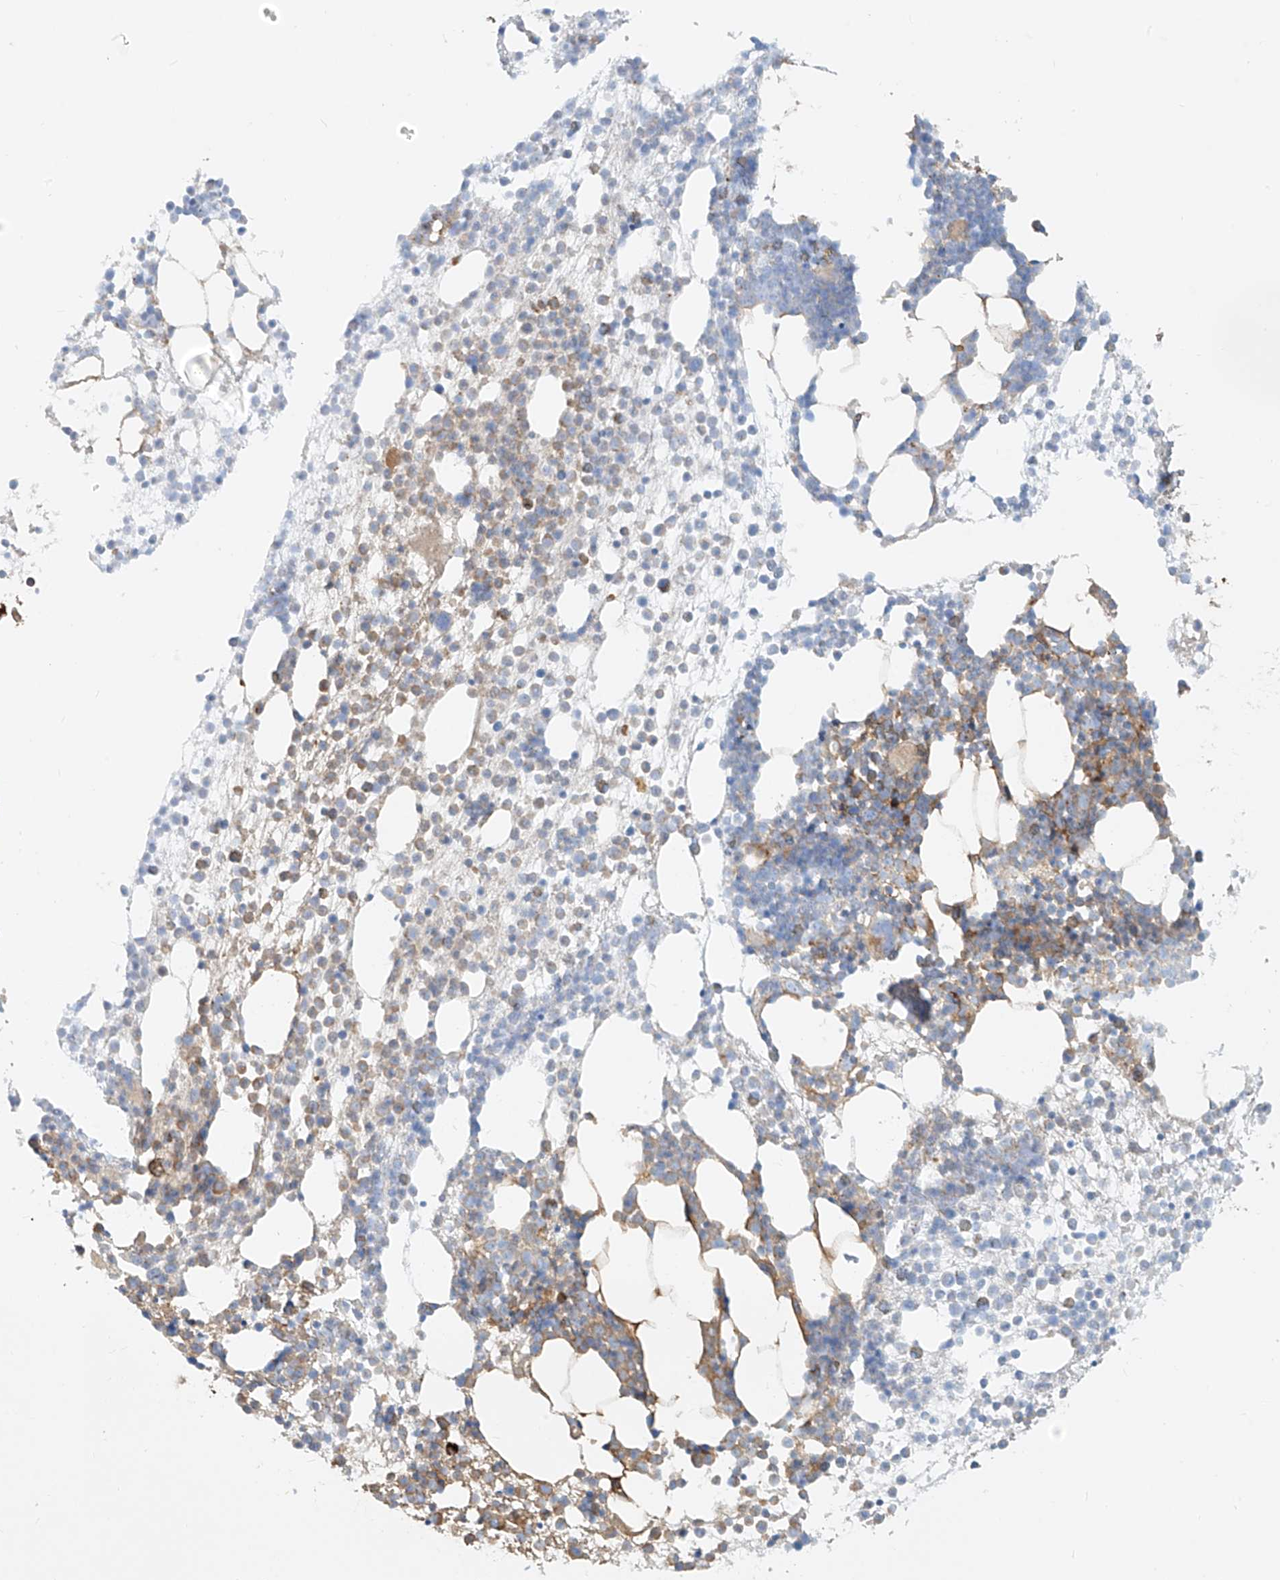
{"staining": {"intensity": "strong", "quantity": "<25%", "location": "cytoplasmic/membranous"}, "tissue": "bone marrow", "cell_type": "Hematopoietic cells", "image_type": "normal", "snomed": [{"axis": "morphology", "description": "Normal tissue, NOS"}, {"axis": "topography", "description": "Bone marrow"}], "caption": "DAB (3,3'-diaminobenzidine) immunohistochemical staining of normal bone marrow demonstrates strong cytoplasmic/membranous protein expression in about <25% of hematopoietic cells.", "gene": "OCSTAMP", "patient": {"sex": "male", "age": 54}}